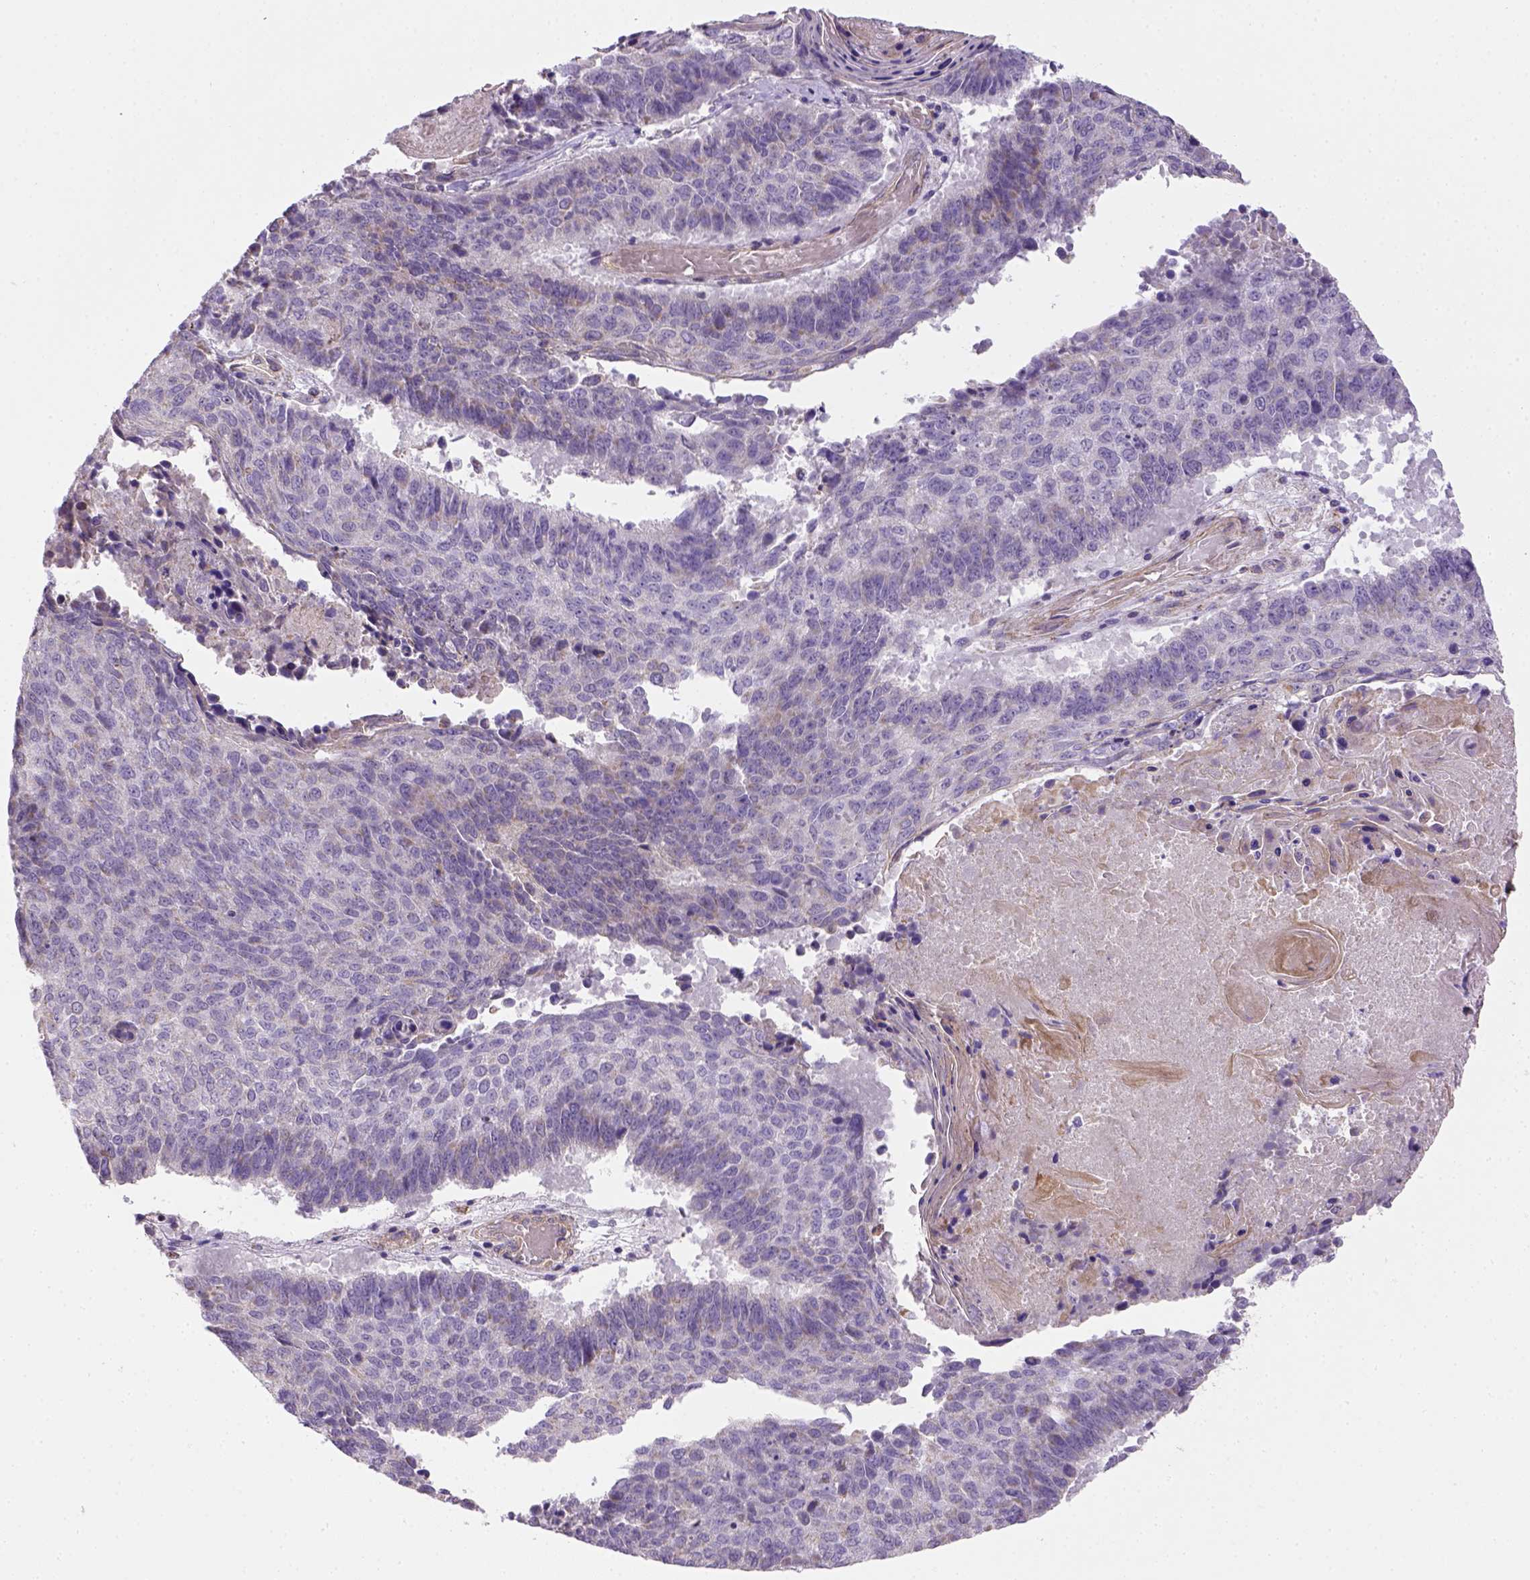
{"staining": {"intensity": "negative", "quantity": "none", "location": "none"}, "tissue": "lung cancer", "cell_type": "Tumor cells", "image_type": "cancer", "snomed": [{"axis": "morphology", "description": "Squamous cell carcinoma, NOS"}, {"axis": "topography", "description": "Lung"}], "caption": "DAB immunohistochemical staining of squamous cell carcinoma (lung) displays no significant positivity in tumor cells.", "gene": "HTRA1", "patient": {"sex": "male", "age": 73}}